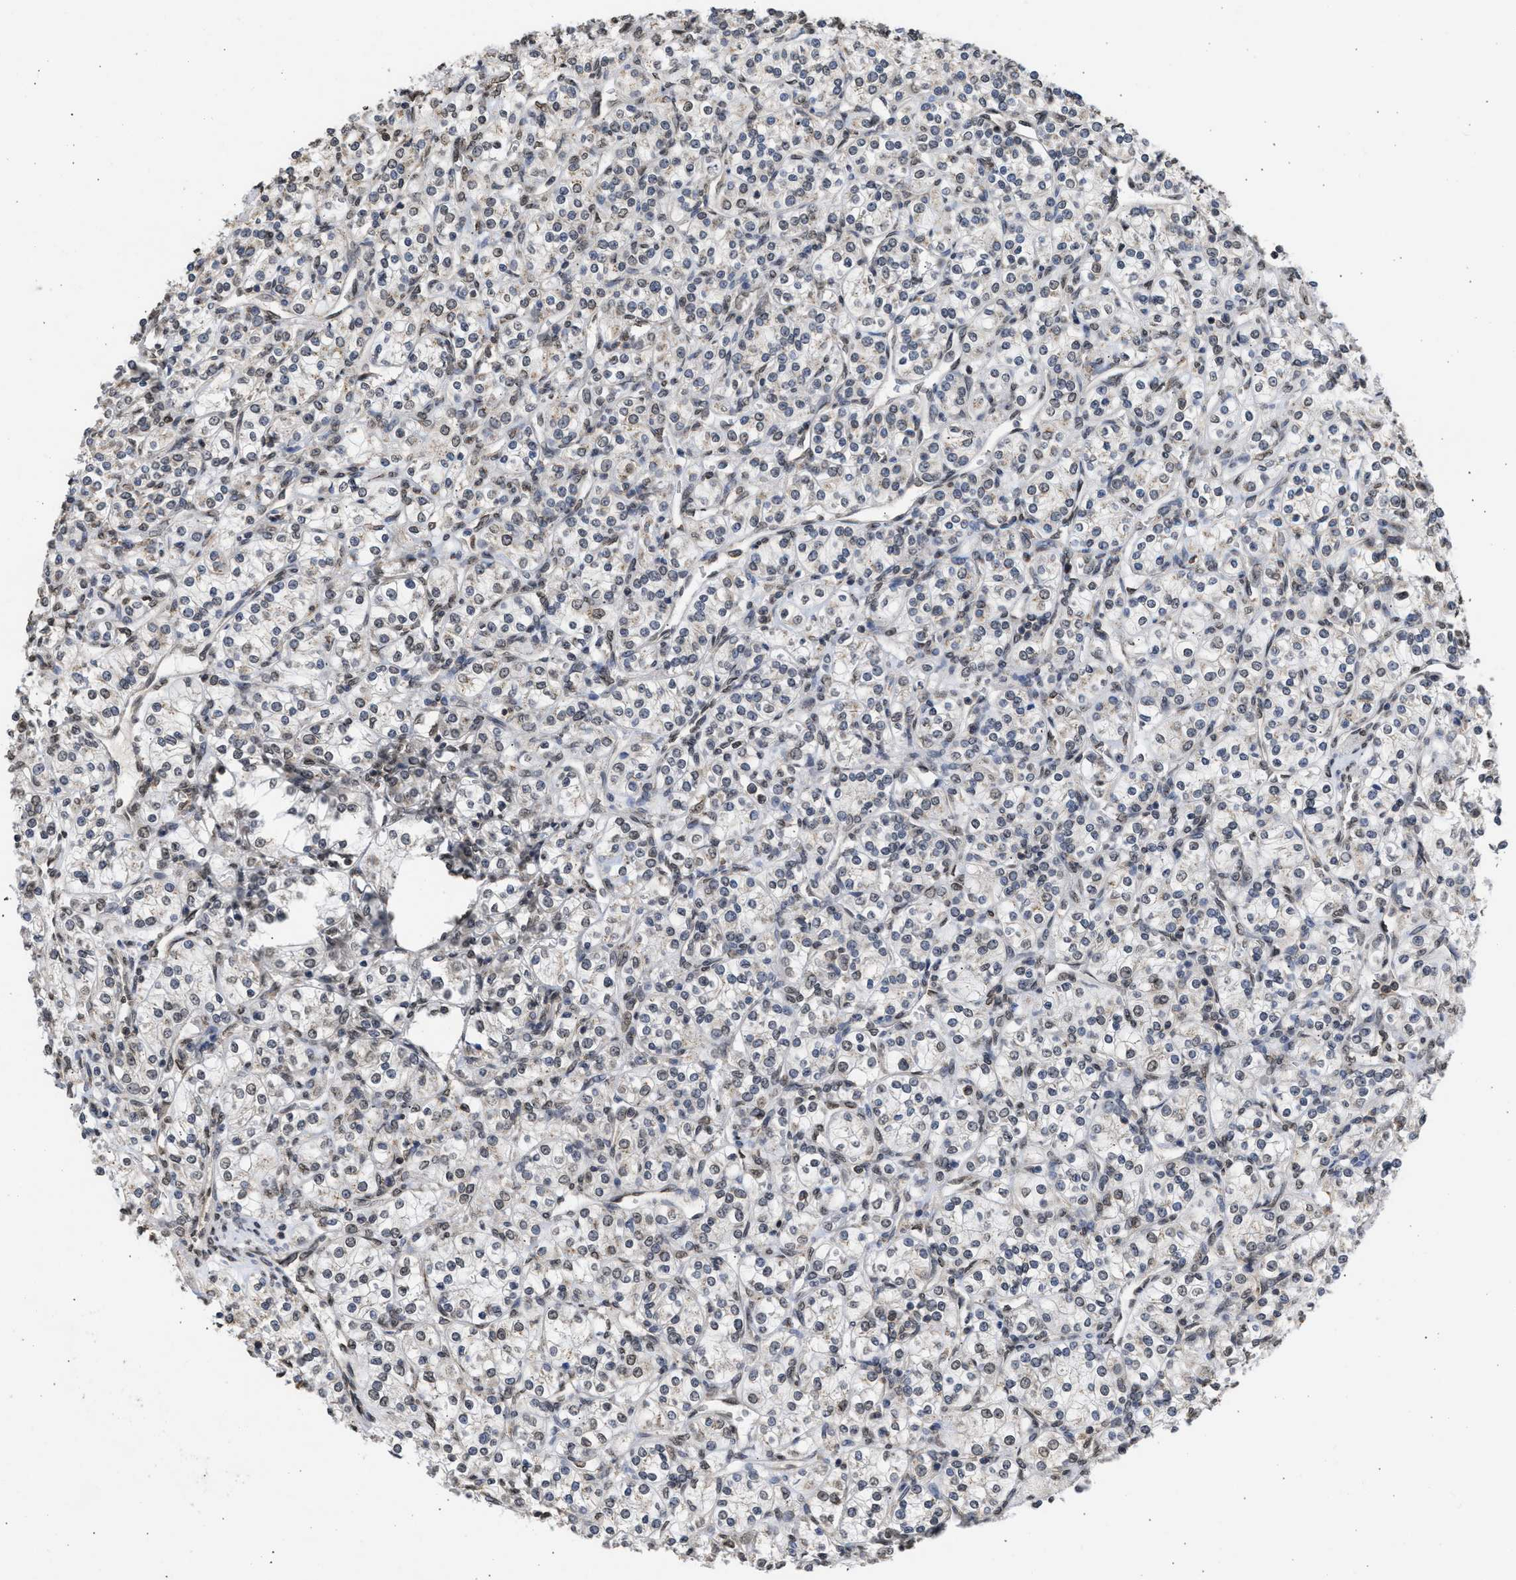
{"staining": {"intensity": "negative", "quantity": "none", "location": "none"}, "tissue": "renal cancer", "cell_type": "Tumor cells", "image_type": "cancer", "snomed": [{"axis": "morphology", "description": "Adenocarcinoma, NOS"}, {"axis": "topography", "description": "Kidney"}], "caption": "Human renal cancer stained for a protein using immunohistochemistry displays no staining in tumor cells.", "gene": "NUP35", "patient": {"sex": "male", "age": 77}}